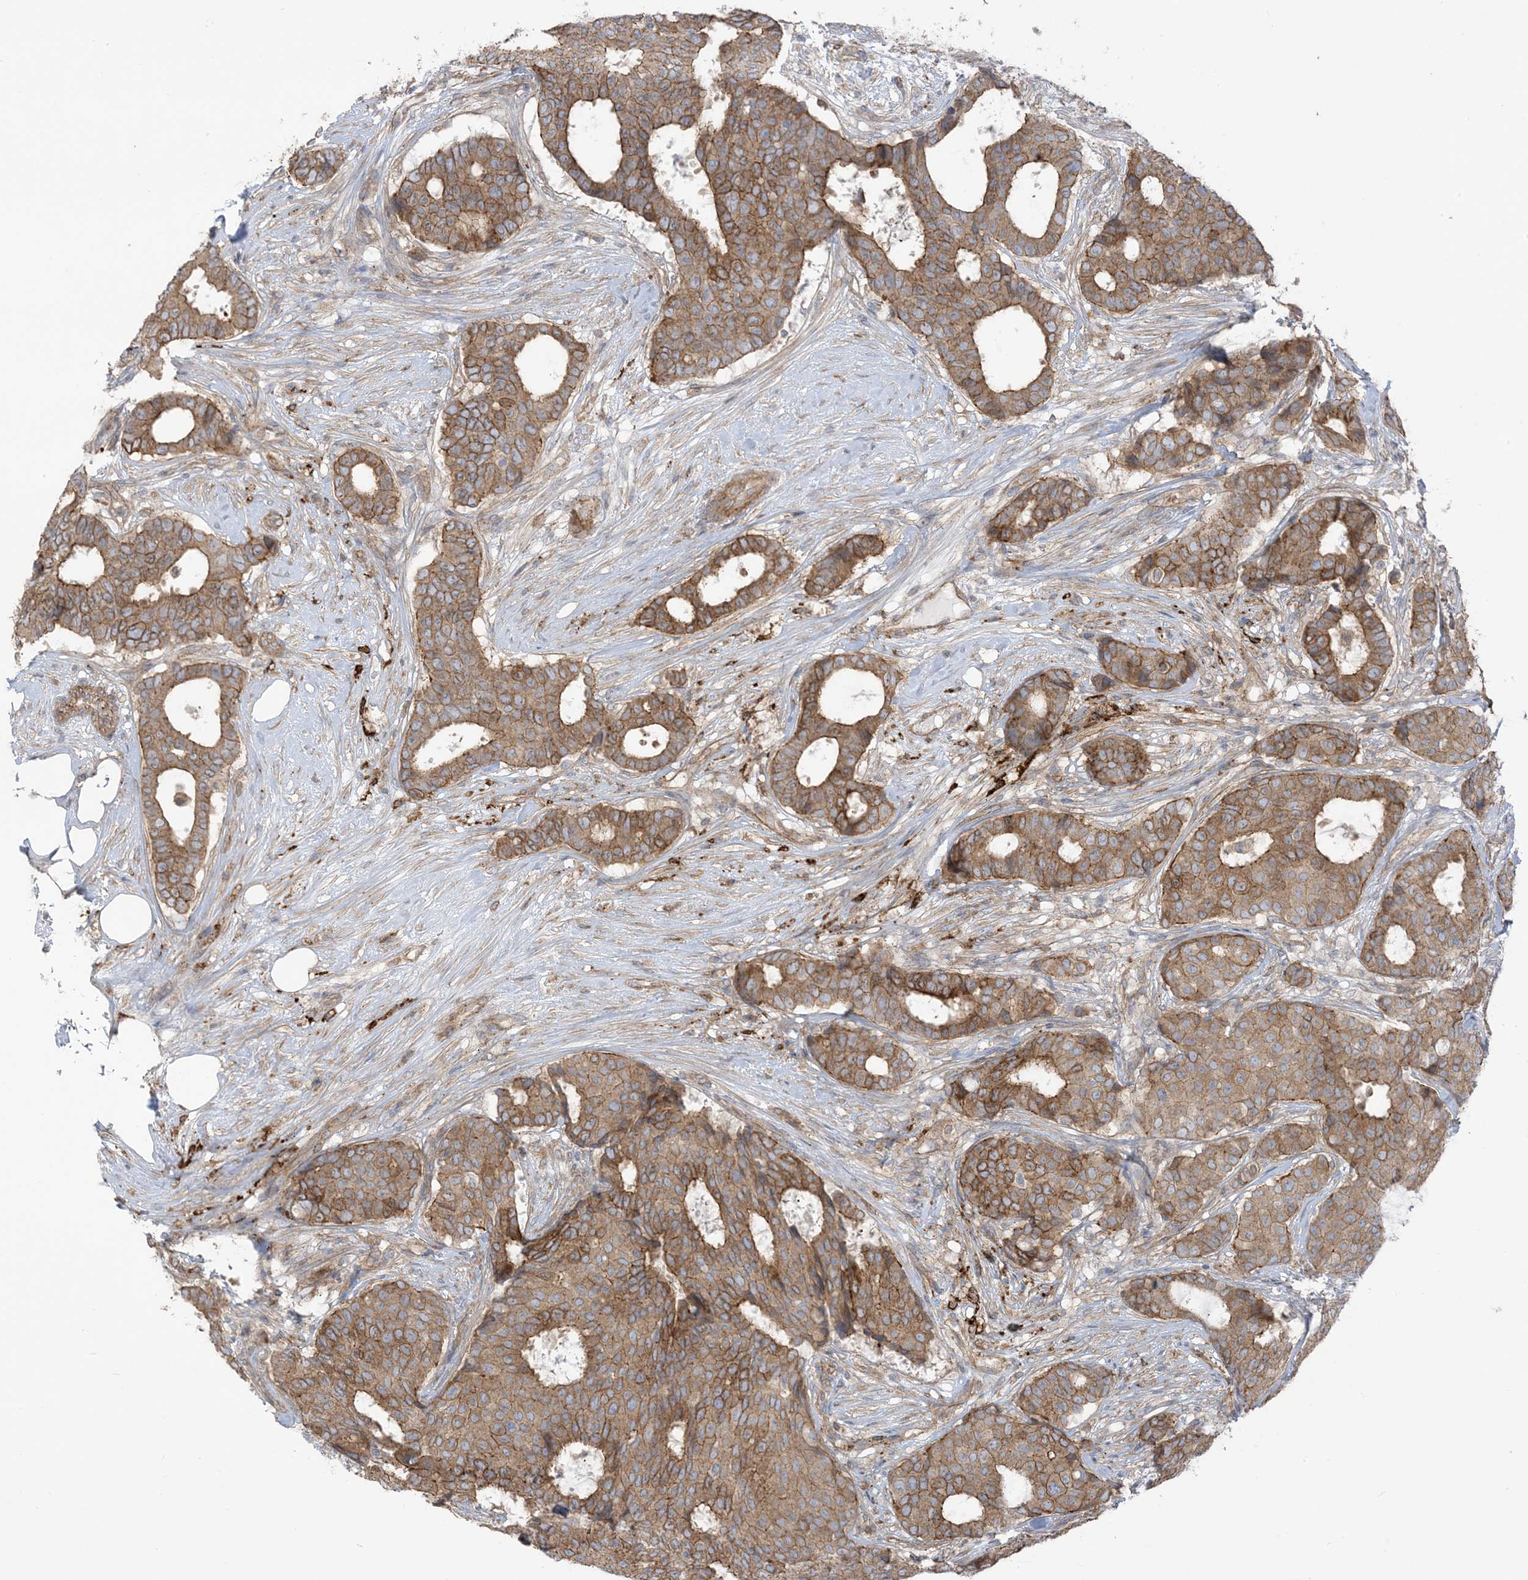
{"staining": {"intensity": "moderate", "quantity": ">75%", "location": "cytoplasmic/membranous"}, "tissue": "breast cancer", "cell_type": "Tumor cells", "image_type": "cancer", "snomed": [{"axis": "morphology", "description": "Duct carcinoma"}, {"axis": "topography", "description": "Breast"}], "caption": "Tumor cells reveal medium levels of moderate cytoplasmic/membranous positivity in about >75% of cells in human invasive ductal carcinoma (breast).", "gene": "ICMT", "patient": {"sex": "female", "age": 75}}